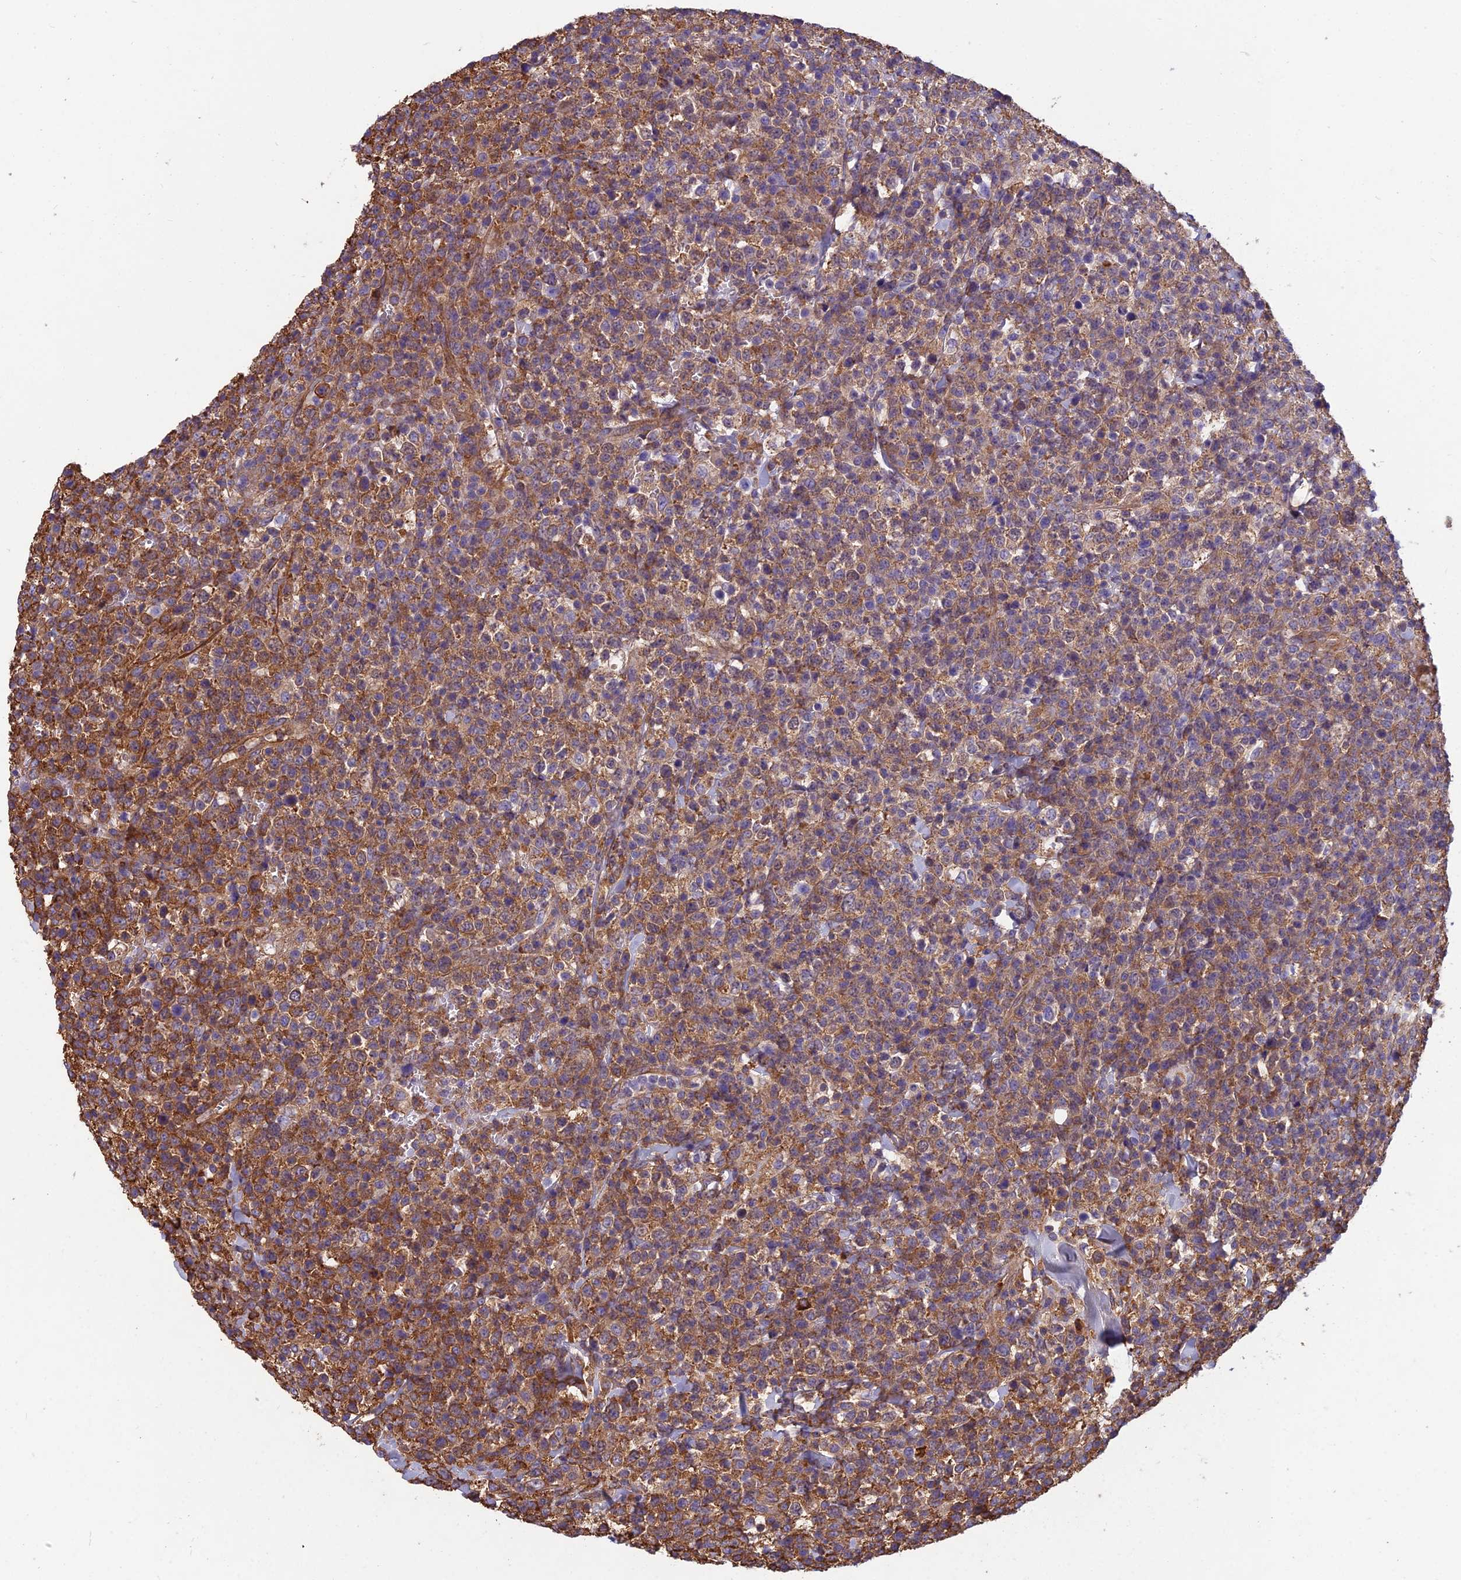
{"staining": {"intensity": "moderate", "quantity": ">75%", "location": "cytoplasmic/membranous"}, "tissue": "lymphoma", "cell_type": "Tumor cells", "image_type": "cancer", "snomed": [{"axis": "morphology", "description": "Malignant lymphoma, non-Hodgkin's type, High grade"}, {"axis": "topography", "description": "Colon"}], "caption": "This image exhibits immunohistochemistry staining of malignant lymphoma, non-Hodgkin's type (high-grade), with medium moderate cytoplasmic/membranous positivity in approximately >75% of tumor cells.", "gene": "SPDL1", "patient": {"sex": "female", "age": 53}}